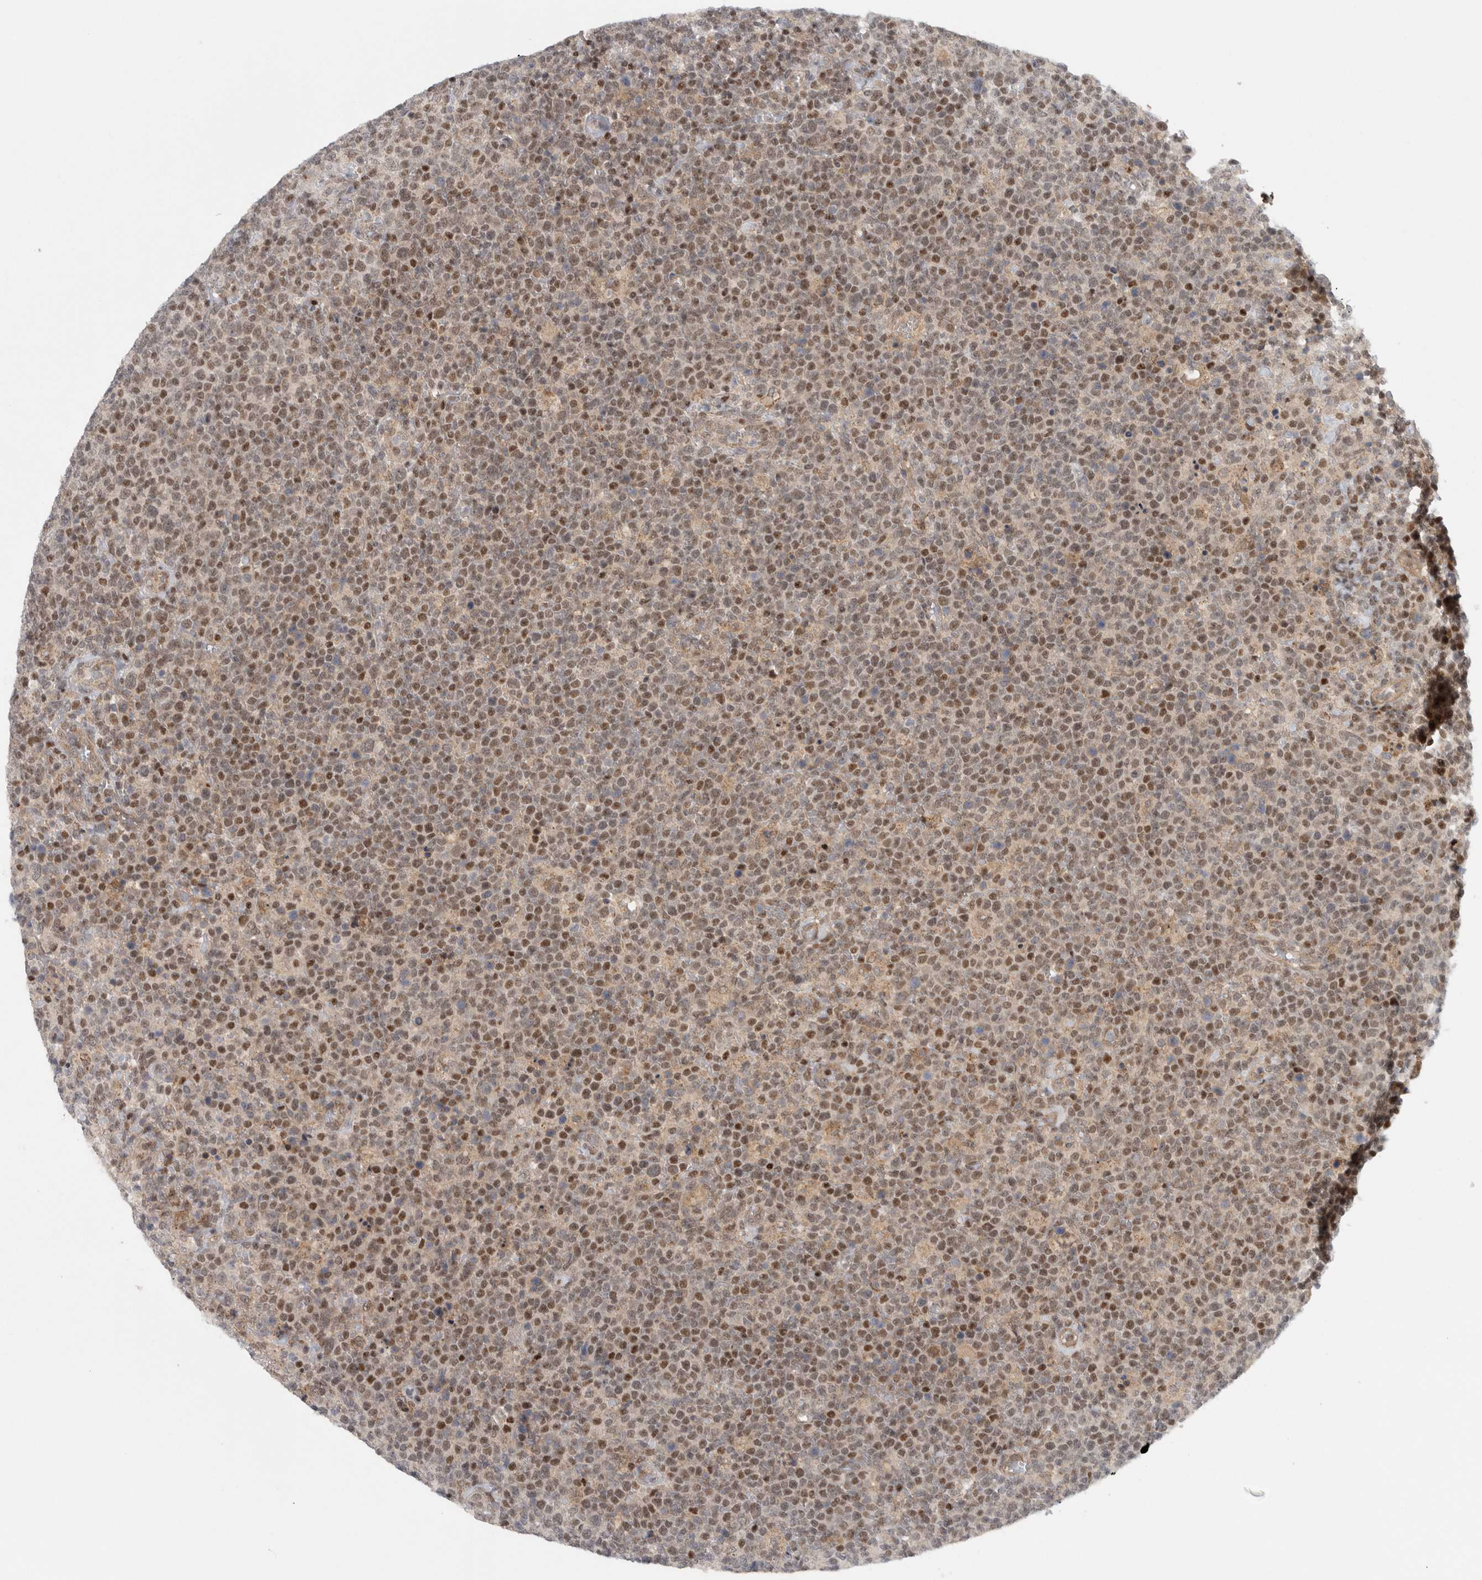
{"staining": {"intensity": "moderate", "quantity": ">75%", "location": "nuclear"}, "tissue": "lymphoma", "cell_type": "Tumor cells", "image_type": "cancer", "snomed": [{"axis": "morphology", "description": "Malignant lymphoma, non-Hodgkin's type, High grade"}, {"axis": "topography", "description": "Lymph node"}], "caption": "Moderate nuclear staining for a protein is appreciated in approximately >75% of tumor cells of lymphoma using IHC.", "gene": "KDM8", "patient": {"sex": "male", "age": 61}}